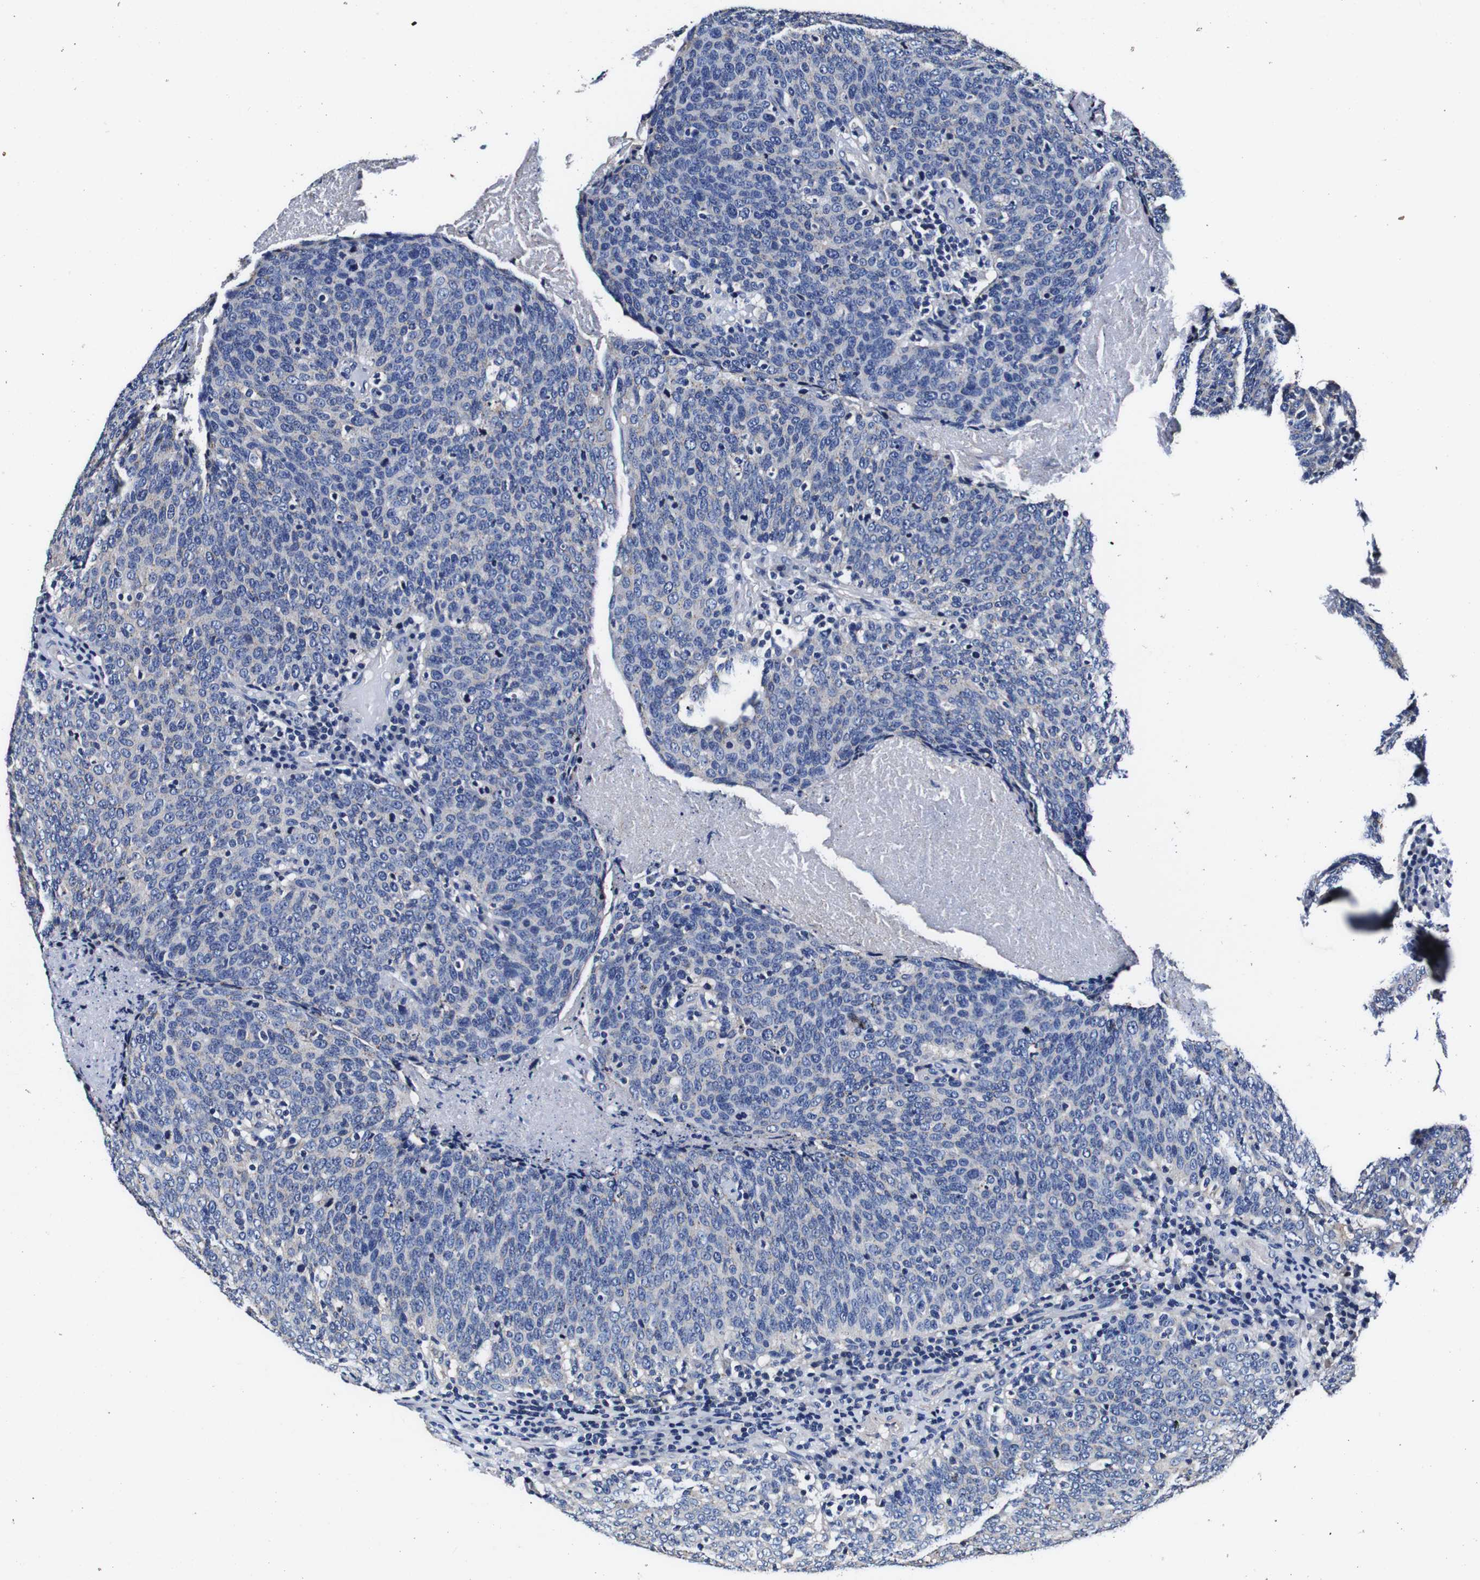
{"staining": {"intensity": "negative", "quantity": "none", "location": "none"}, "tissue": "head and neck cancer", "cell_type": "Tumor cells", "image_type": "cancer", "snomed": [{"axis": "morphology", "description": "Squamous cell carcinoma, NOS"}, {"axis": "morphology", "description": "Squamous cell carcinoma, metastatic, NOS"}, {"axis": "topography", "description": "Lymph node"}, {"axis": "topography", "description": "Head-Neck"}], "caption": "Immunohistochemistry of head and neck cancer exhibits no expression in tumor cells. (Brightfield microscopy of DAB immunohistochemistry (IHC) at high magnification).", "gene": "PDCD6IP", "patient": {"sex": "male", "age": 62}}